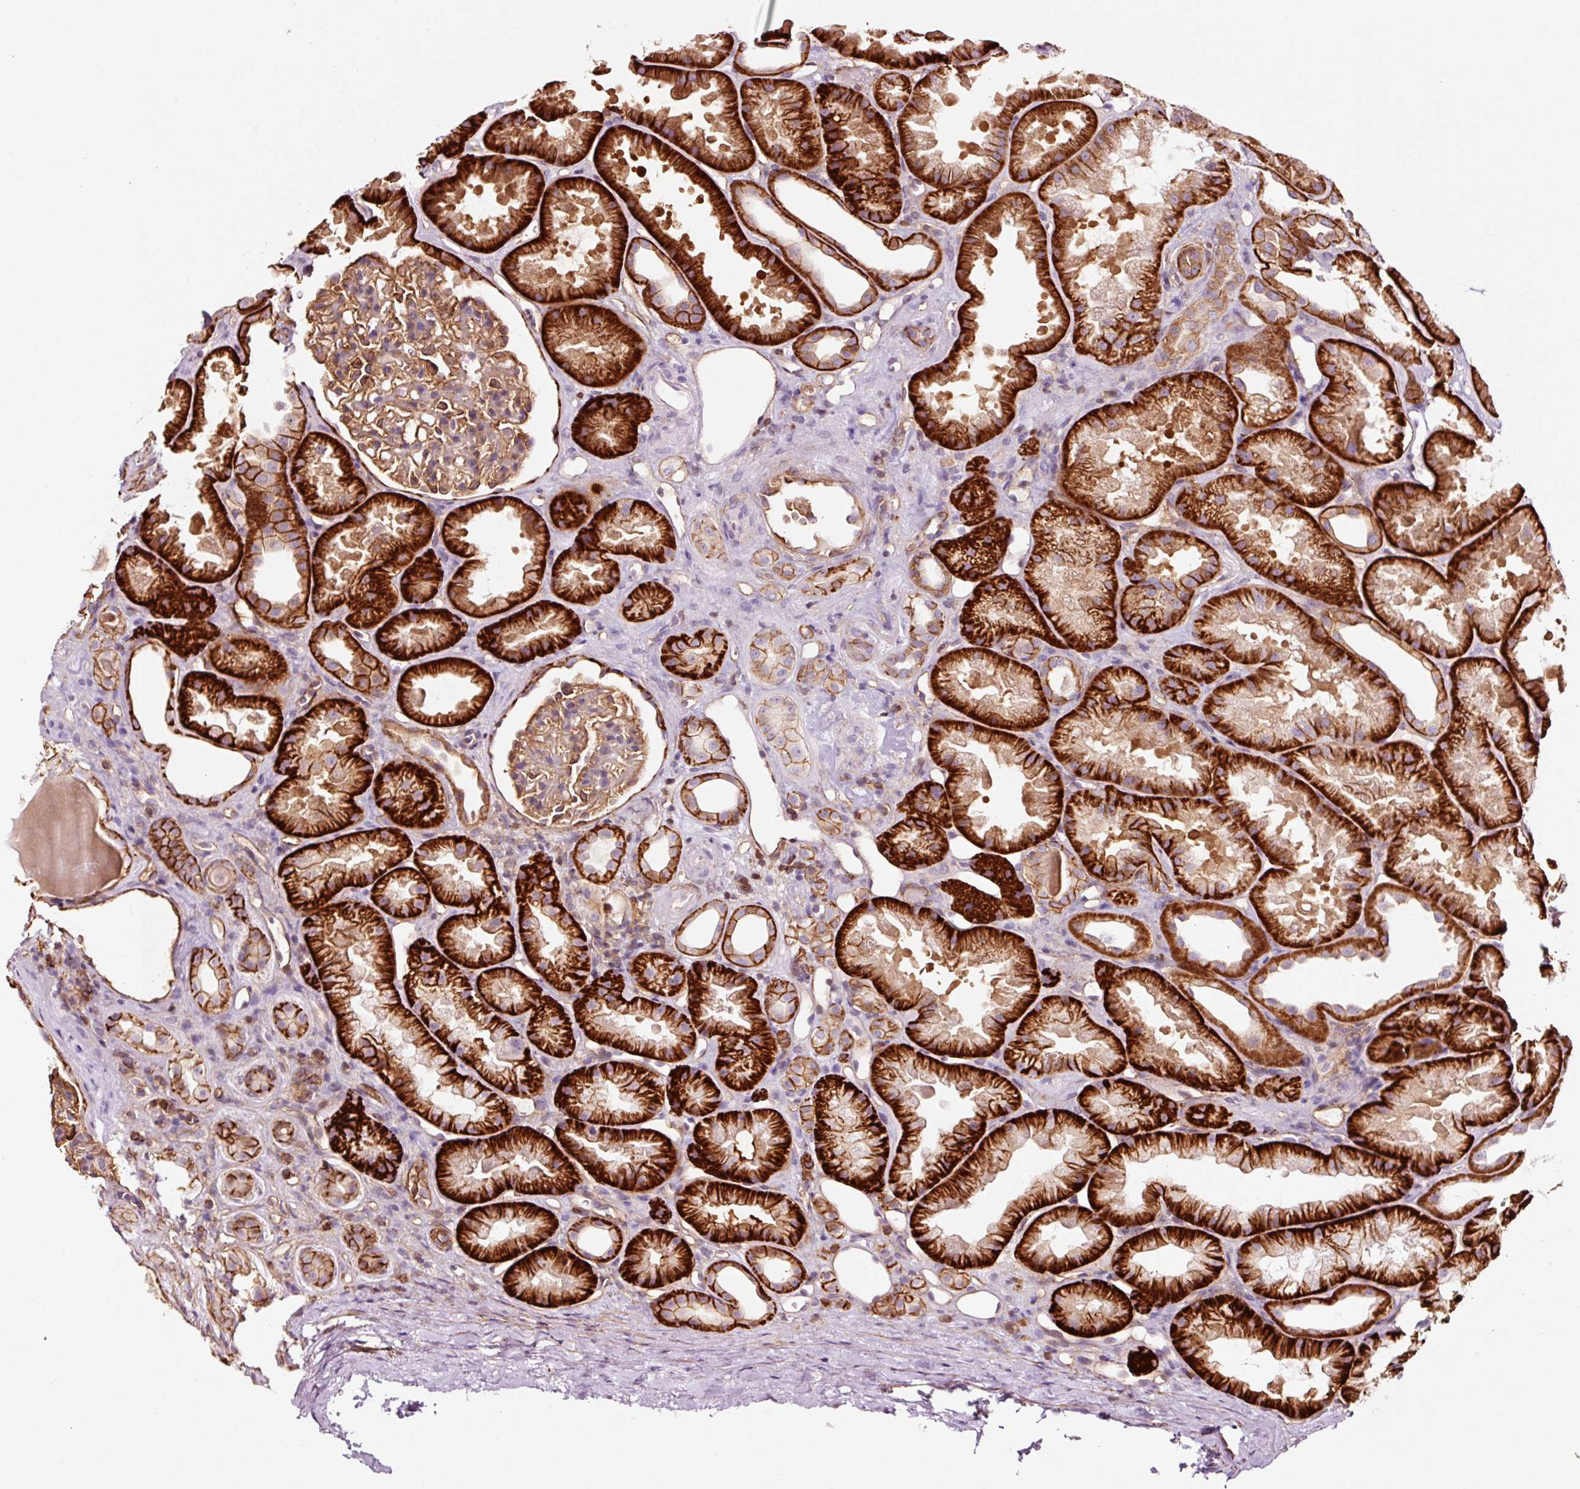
{"staining": {"intensity": "moderate", "quantity": ">75%", "location": "cytoplasmic/membranous"}, "tissue": "kidney", "cell_type": "Cells in glomeruli", "image_type": "normal", "snomed": [{"axis": "morphology", "description": "Normal tissue, NOS"}, {"axis": "topography", "description": "Kidney"}], "caption": "Immunohistochemical staining of unremarkable human kidney reveals >75% levels of moderate cytoplasmic/membranous protein staining in about >75% of cells in glomeruli.", "gene": "ADD3", "patient": {"sex": "male", "age": 61}}